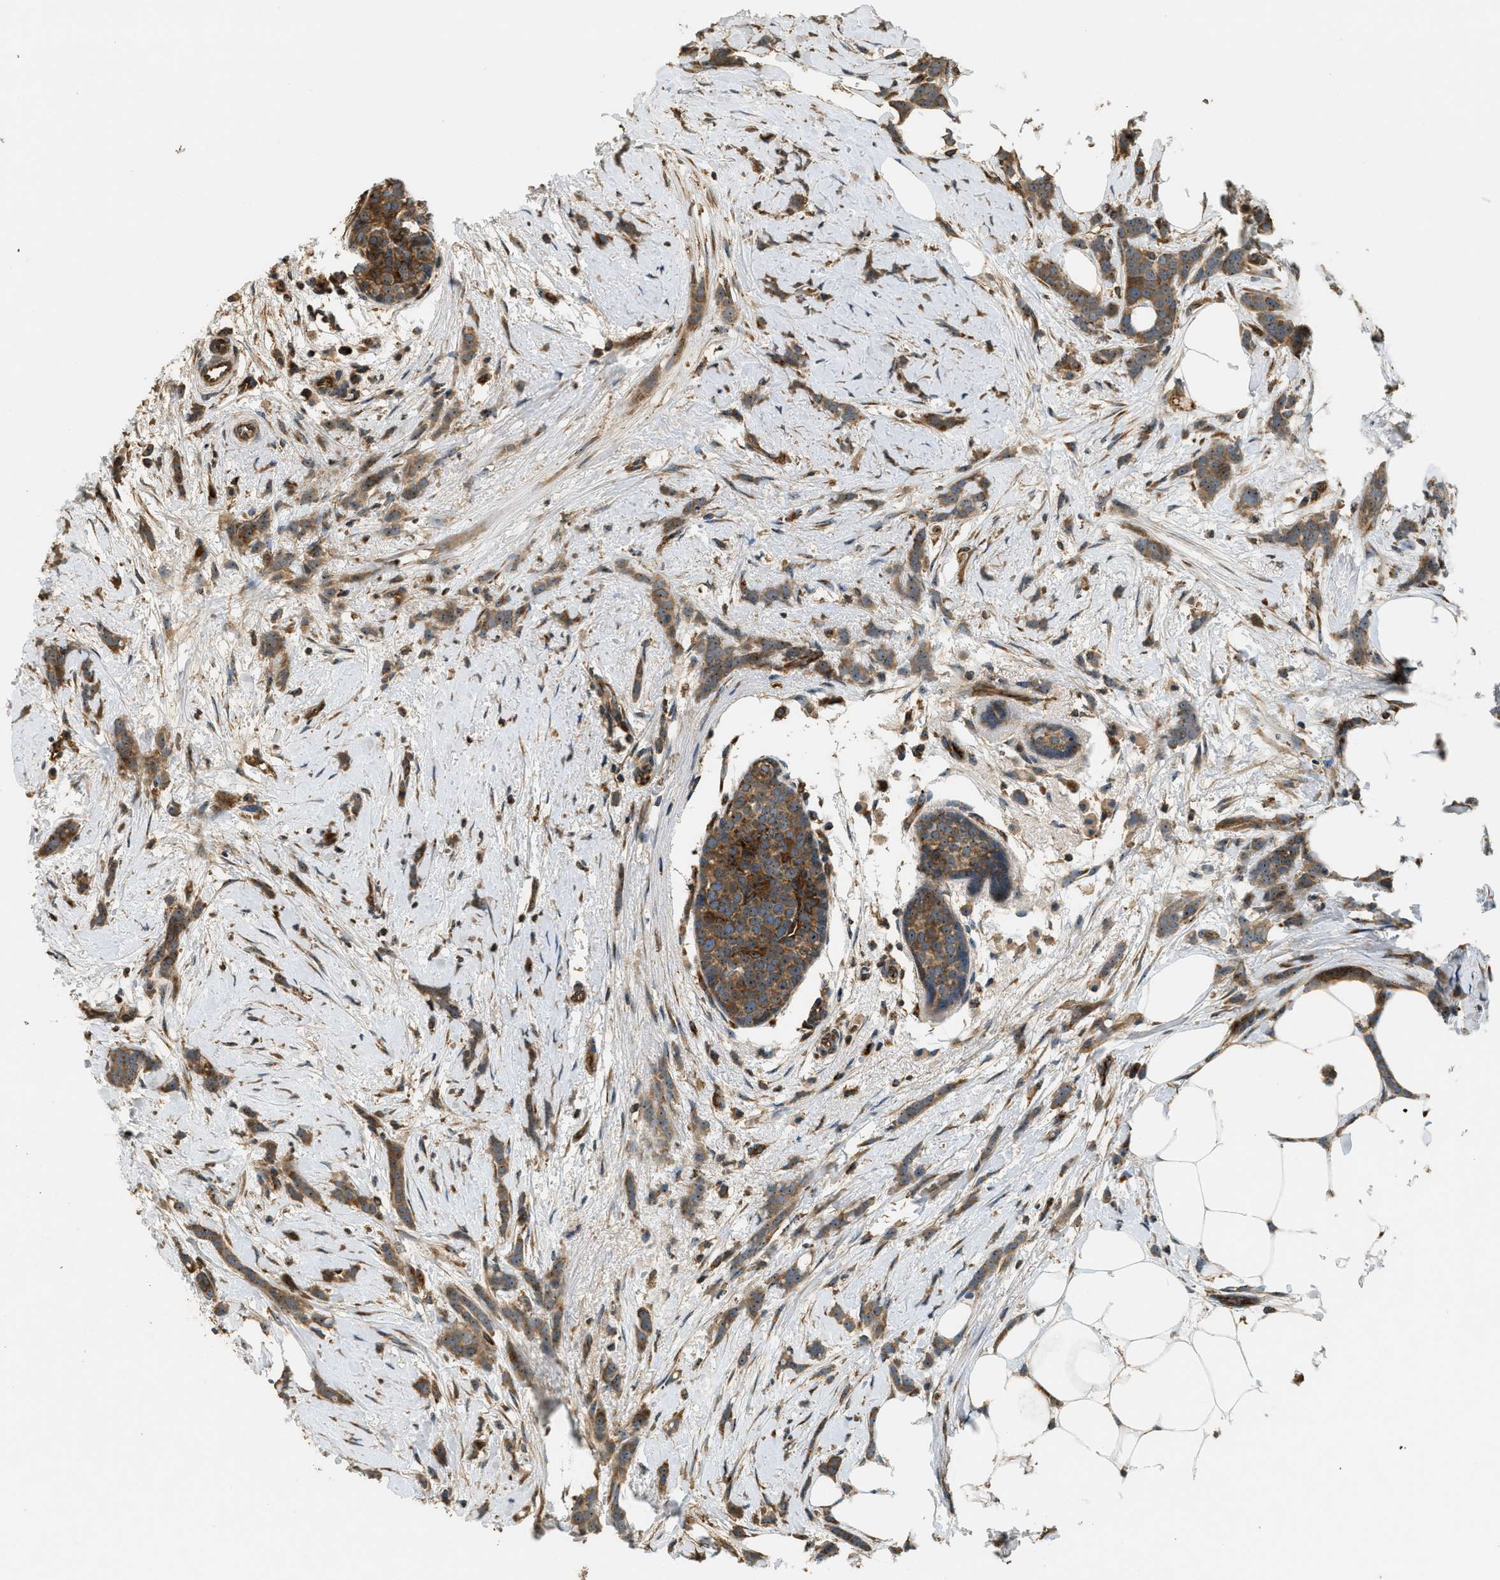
{"staining": {"intensity": "moderate", "quantity": ">75%", "location": "cytoplasmic/membranous,nuclear"}, "tissue": "breast cancer", "cell_type": "Tumor cells", "image_type": "cancer", "snomed": [{"axis": "morphology", "description": "Lobular carcinoma, in situ"}, {"axis": "morphology", "description": "Lobular carcinoma"}, {"axis": "topography", "description": "Breast"}], "caption": "Immunohistochemistry of breast lobular carcinoma exhibits medium levels of moderate cytoplasmic/membranous and nuclear expression in about >75% of tumor cells.", "gene": "LRP12", "patient": {"sex": "female", "age": 41}}